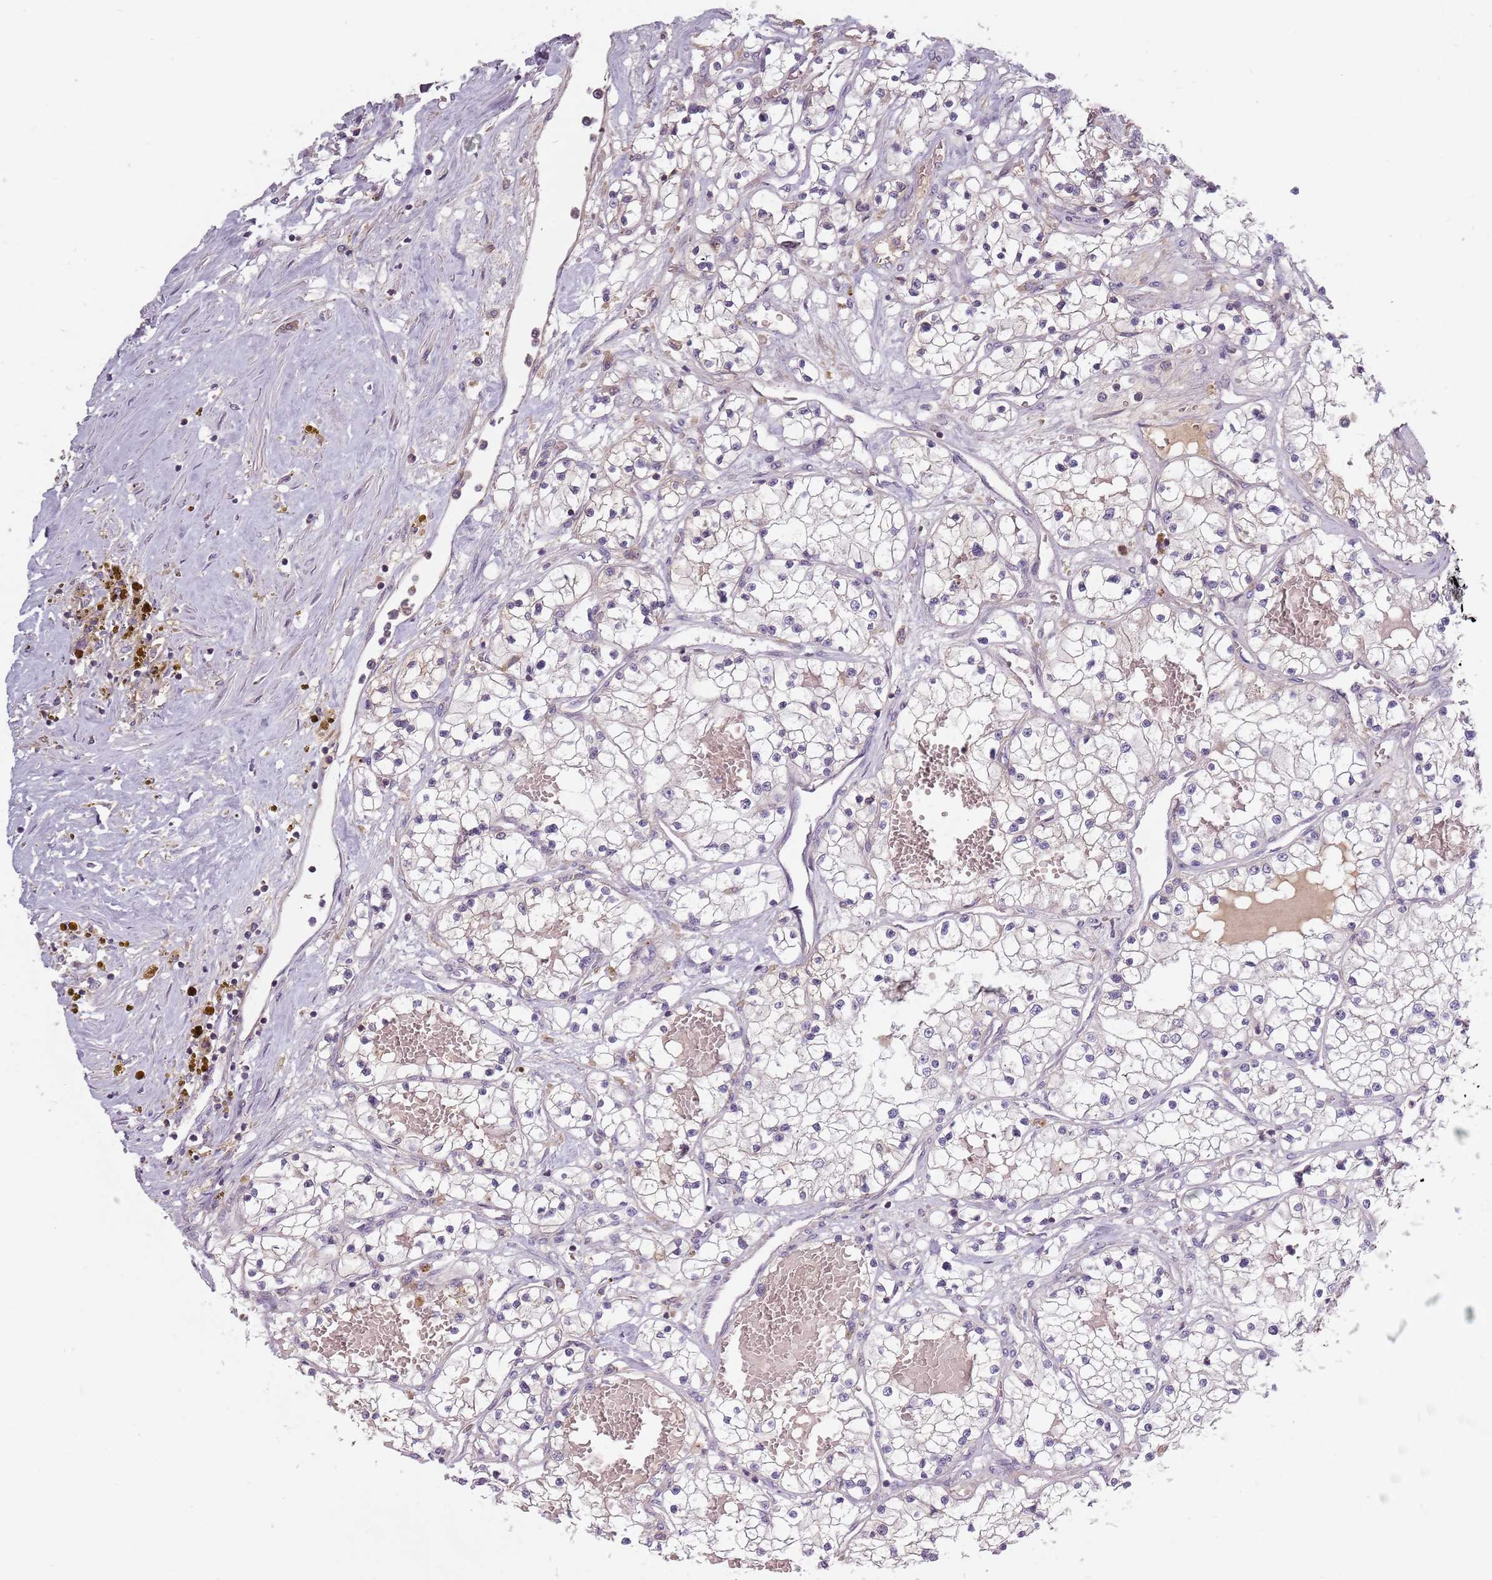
{"staining": {"intensity": "negative", "quantity": "none", "location": "none"}, "tissue": "renal cancer", "cell_type": "Tumor cells", "image_type": "cancer", "snomed": [{"axis": "morphology", "description": "Normal tissue, NOS"}, {"axis": "morphology", "description": "Adenocarcinoma, NOS"}, {"axis": "topography", "description": "Kidney"}], "caption": "Renal cancer (adenocarcinoma) was stained to show a protein in brown. There is no significant positivity in tumor cells.", "gene": "ASB13", "patient": {"sex": "male", "age": 68}}